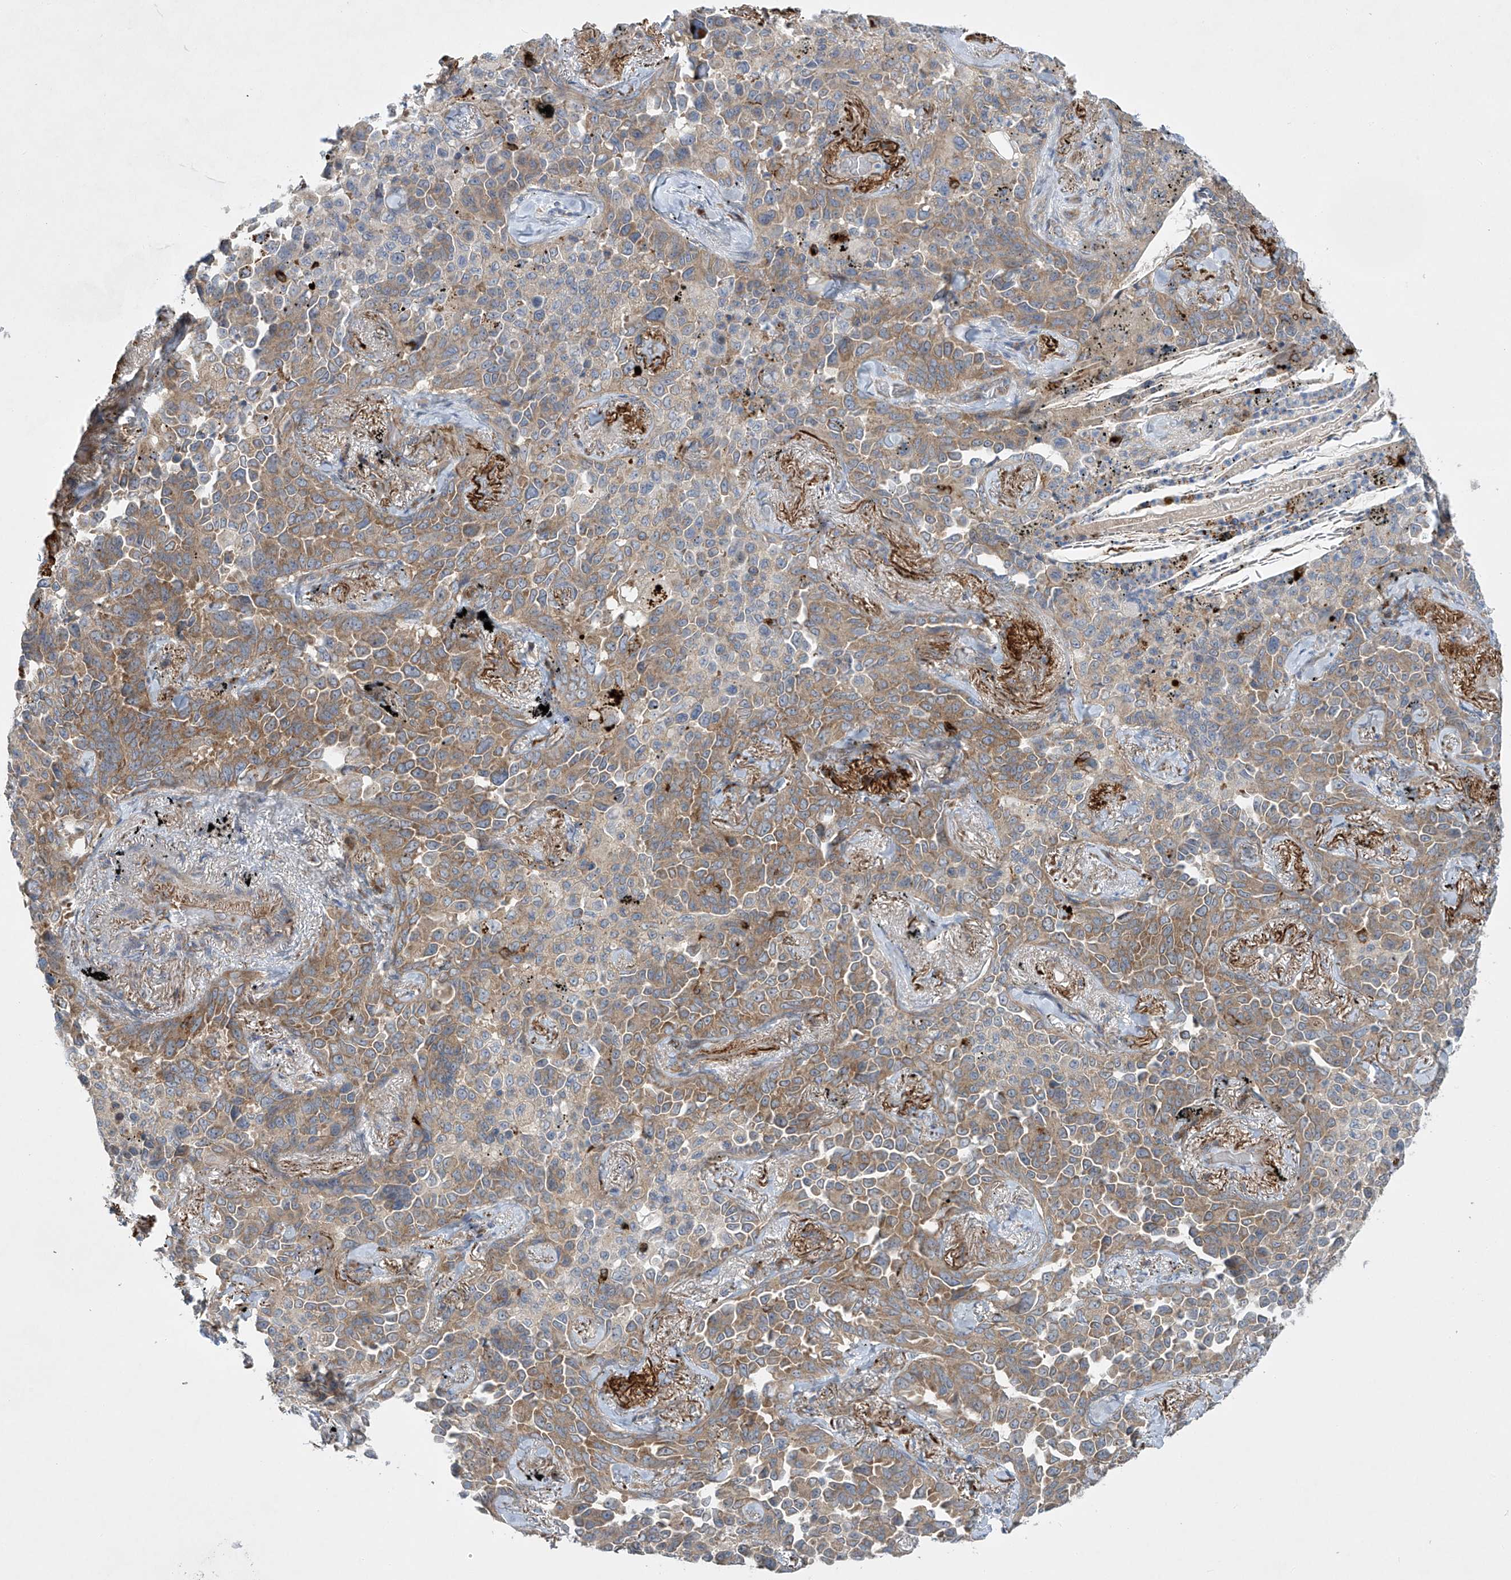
{"staining": {"intensity": "moderate", "quantity": ">75%", "location": "cytoplasmic/membranous"}, "tissue": "lung cancer", "cell_type": "Tumor cells", "image_type": "cancer", "snomed": [{"axis": "morphology", "description": "Adenocarcinoma, NOS"}, {"axis": "topography", "description": "Lung"}], "caption": "Immunohistochemistry (IHC) photomicrograph of human lung adenocarcinoma stained for a protein (brown), which displays medium levels of moderate cytoplasmic/membranous staining in approximately >75% of tumor cells.", "gene": "TJAP1", "patient": {"sex": "female", "age": 67}}